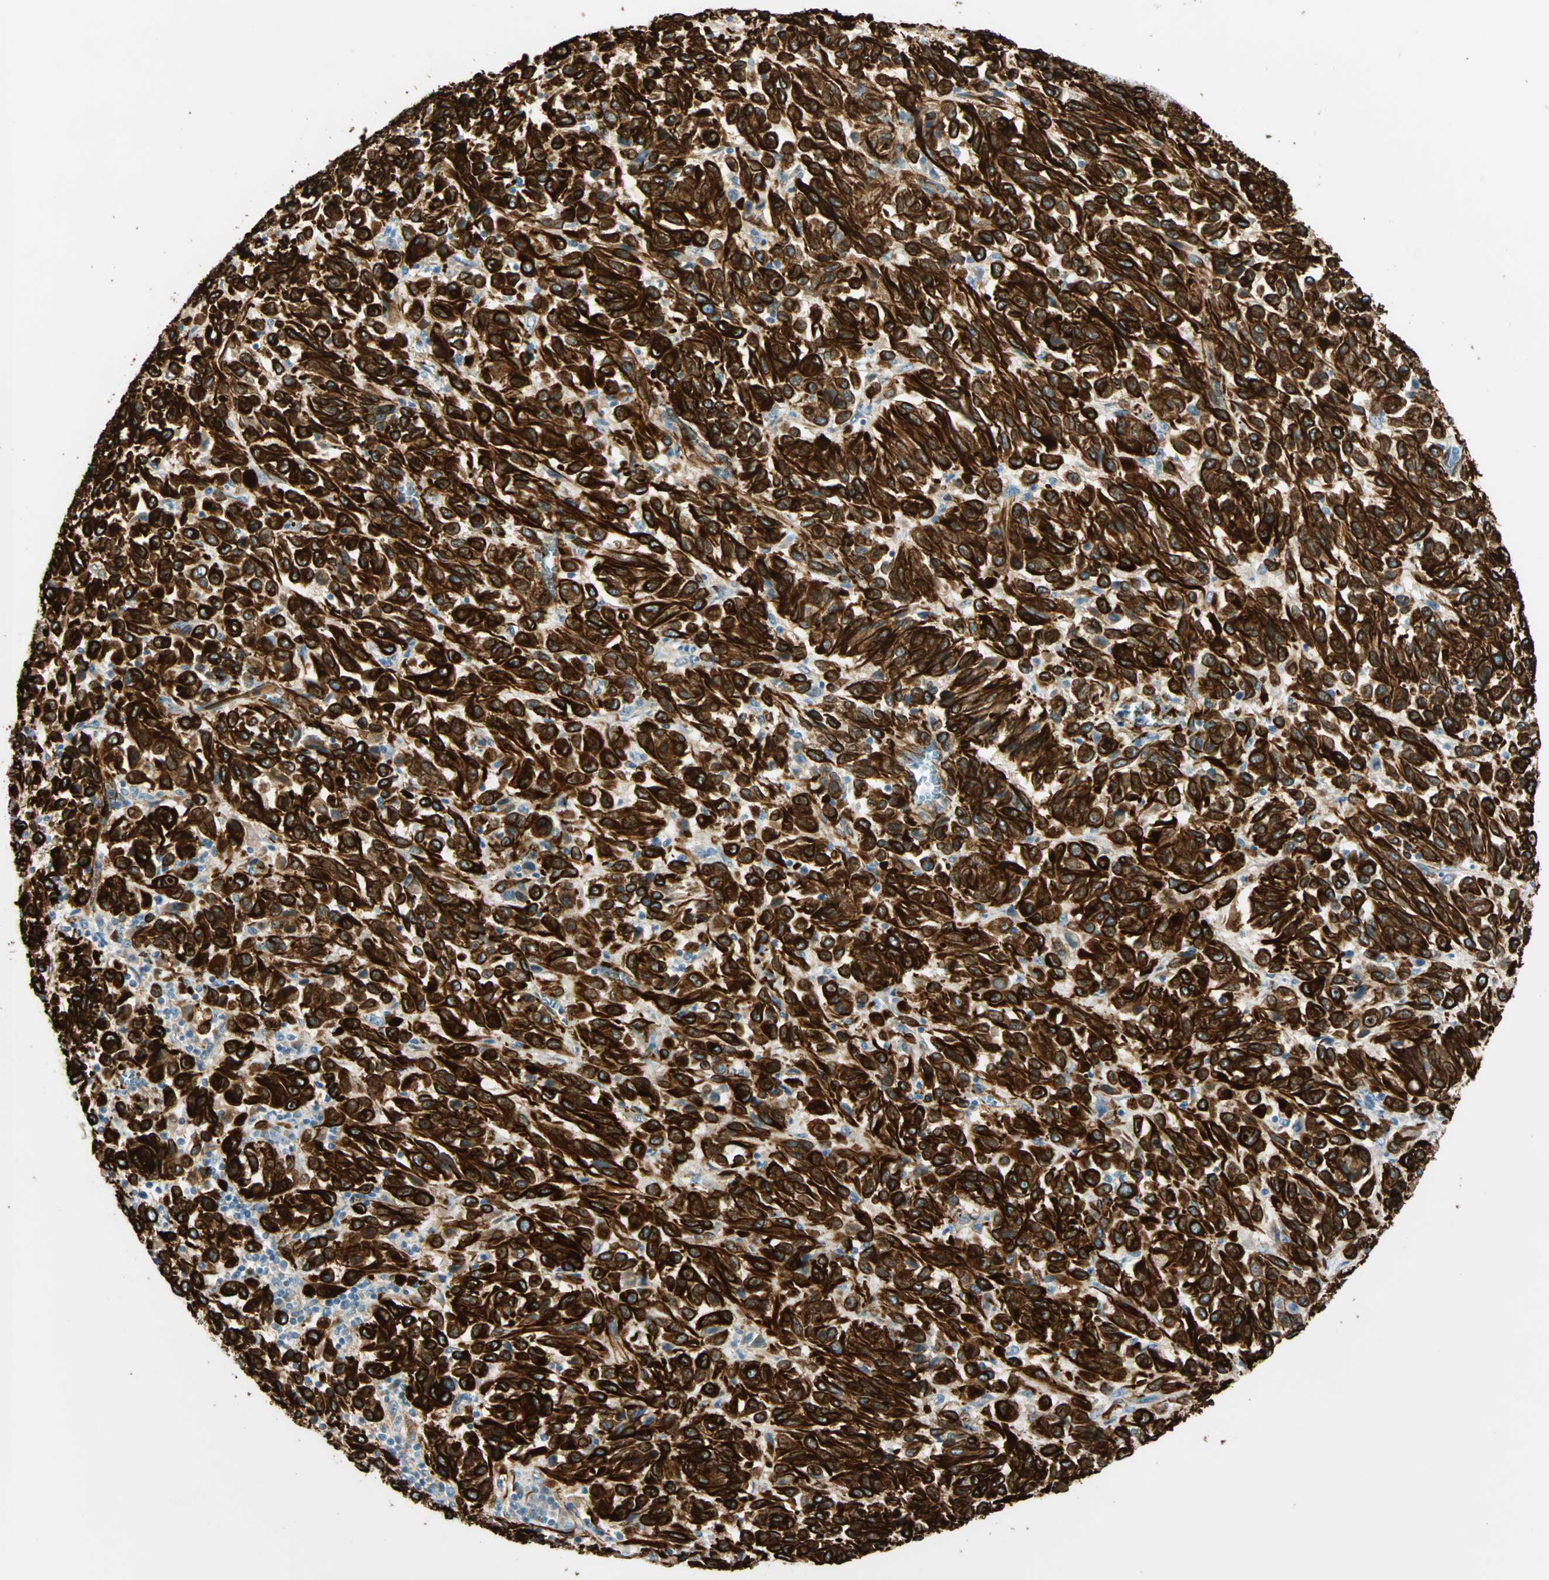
{"staining": {"intensity": "strong", "quantity": ">75%", "location": "cytoplasmic/membranous"}, "tissue": "melanoma", "cell_type": "Tumor cells", "image_type": "cancer", "snomed": [{"axis": "morphology", "description": "Malignant melanoma, Metastatic site"}, {"axis": "topography", "description": "Lung"}], "caption": "Malignant melanoma (metastatic site) stained for a protein demonstrates strong cytoplasmic/membranous positivity in tumor cells.", "gene": "NES", "patient": {"sex": "male", "age": 64}}